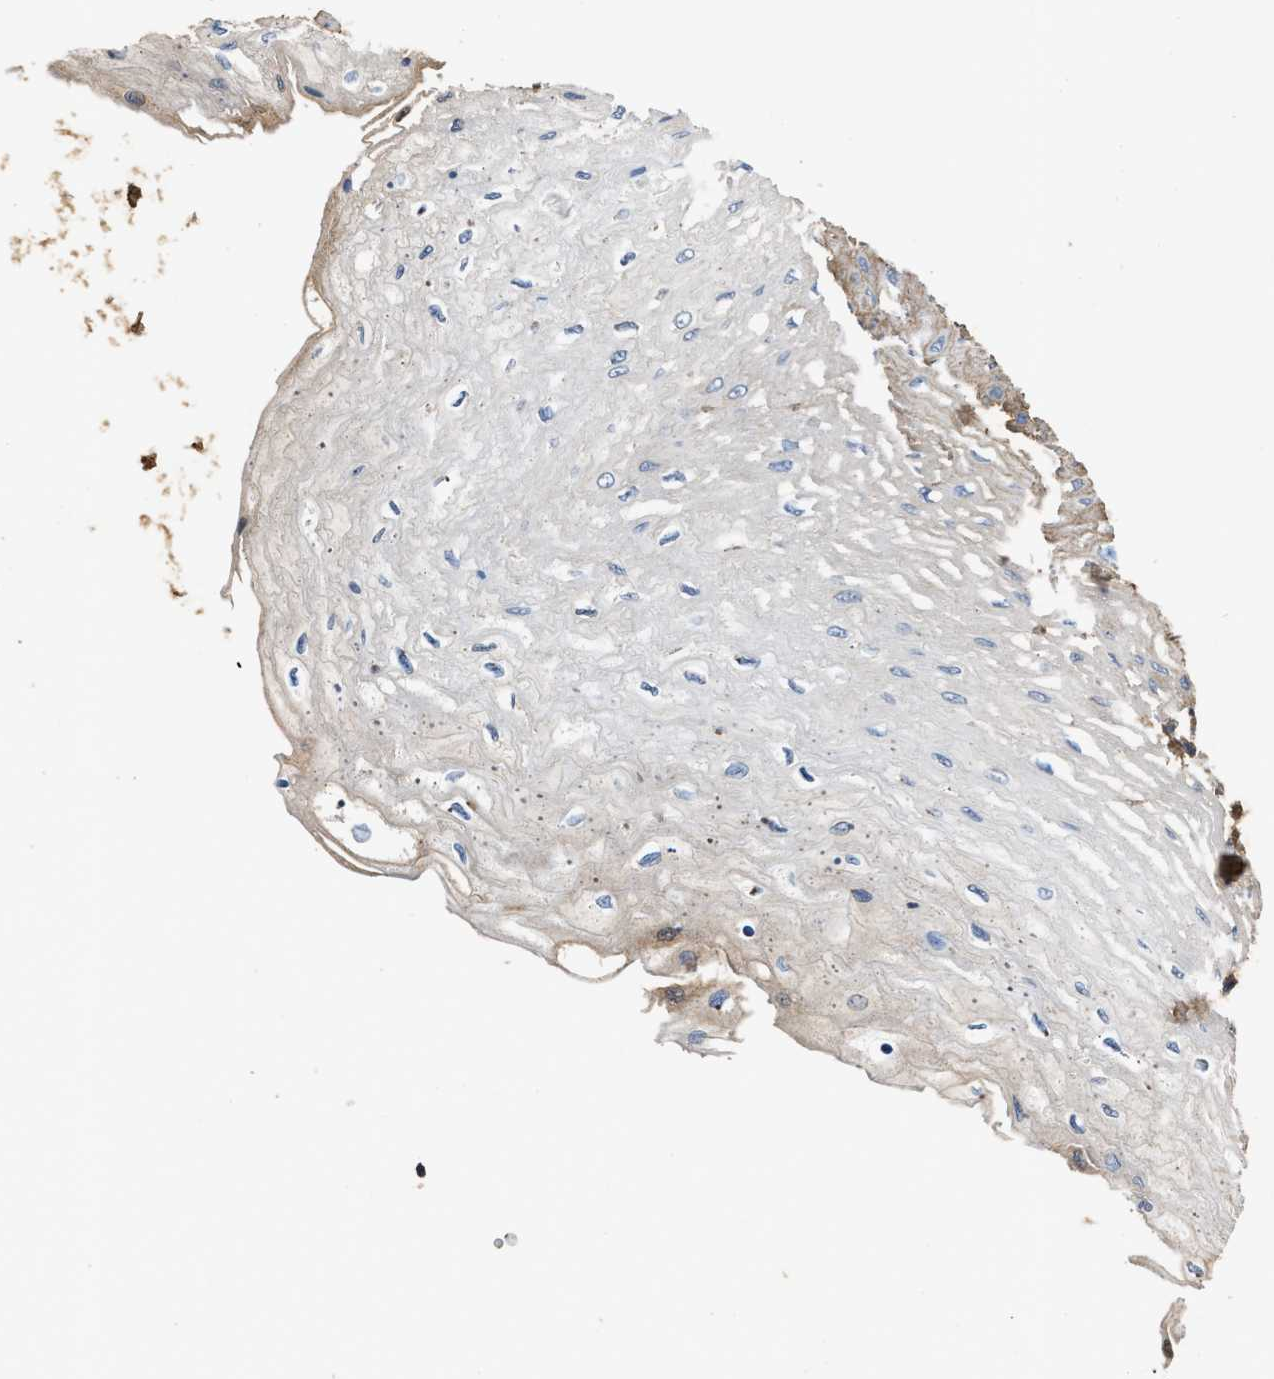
{"staining": {"intensity": "weak", "quantity": "<25%", "location": "cytoplasmic/membranous"}, "tissue": "esophagus", "cell_type": "Squamous epithelial cells", "image_type": "normal", "snomed": [{"axis": "morphology", "description": "Normal tissue, NOS"}, {"axis": "topography", "description": "Esophagus"}], "caption": "A photomicrograph of esophagus stained for a protein displays no brown staining in squamous epithelial cells. (IHC, brightfield microscopy, high magnification).", "gene": "C3", "patient": {"sex": "female", "age": 72}}